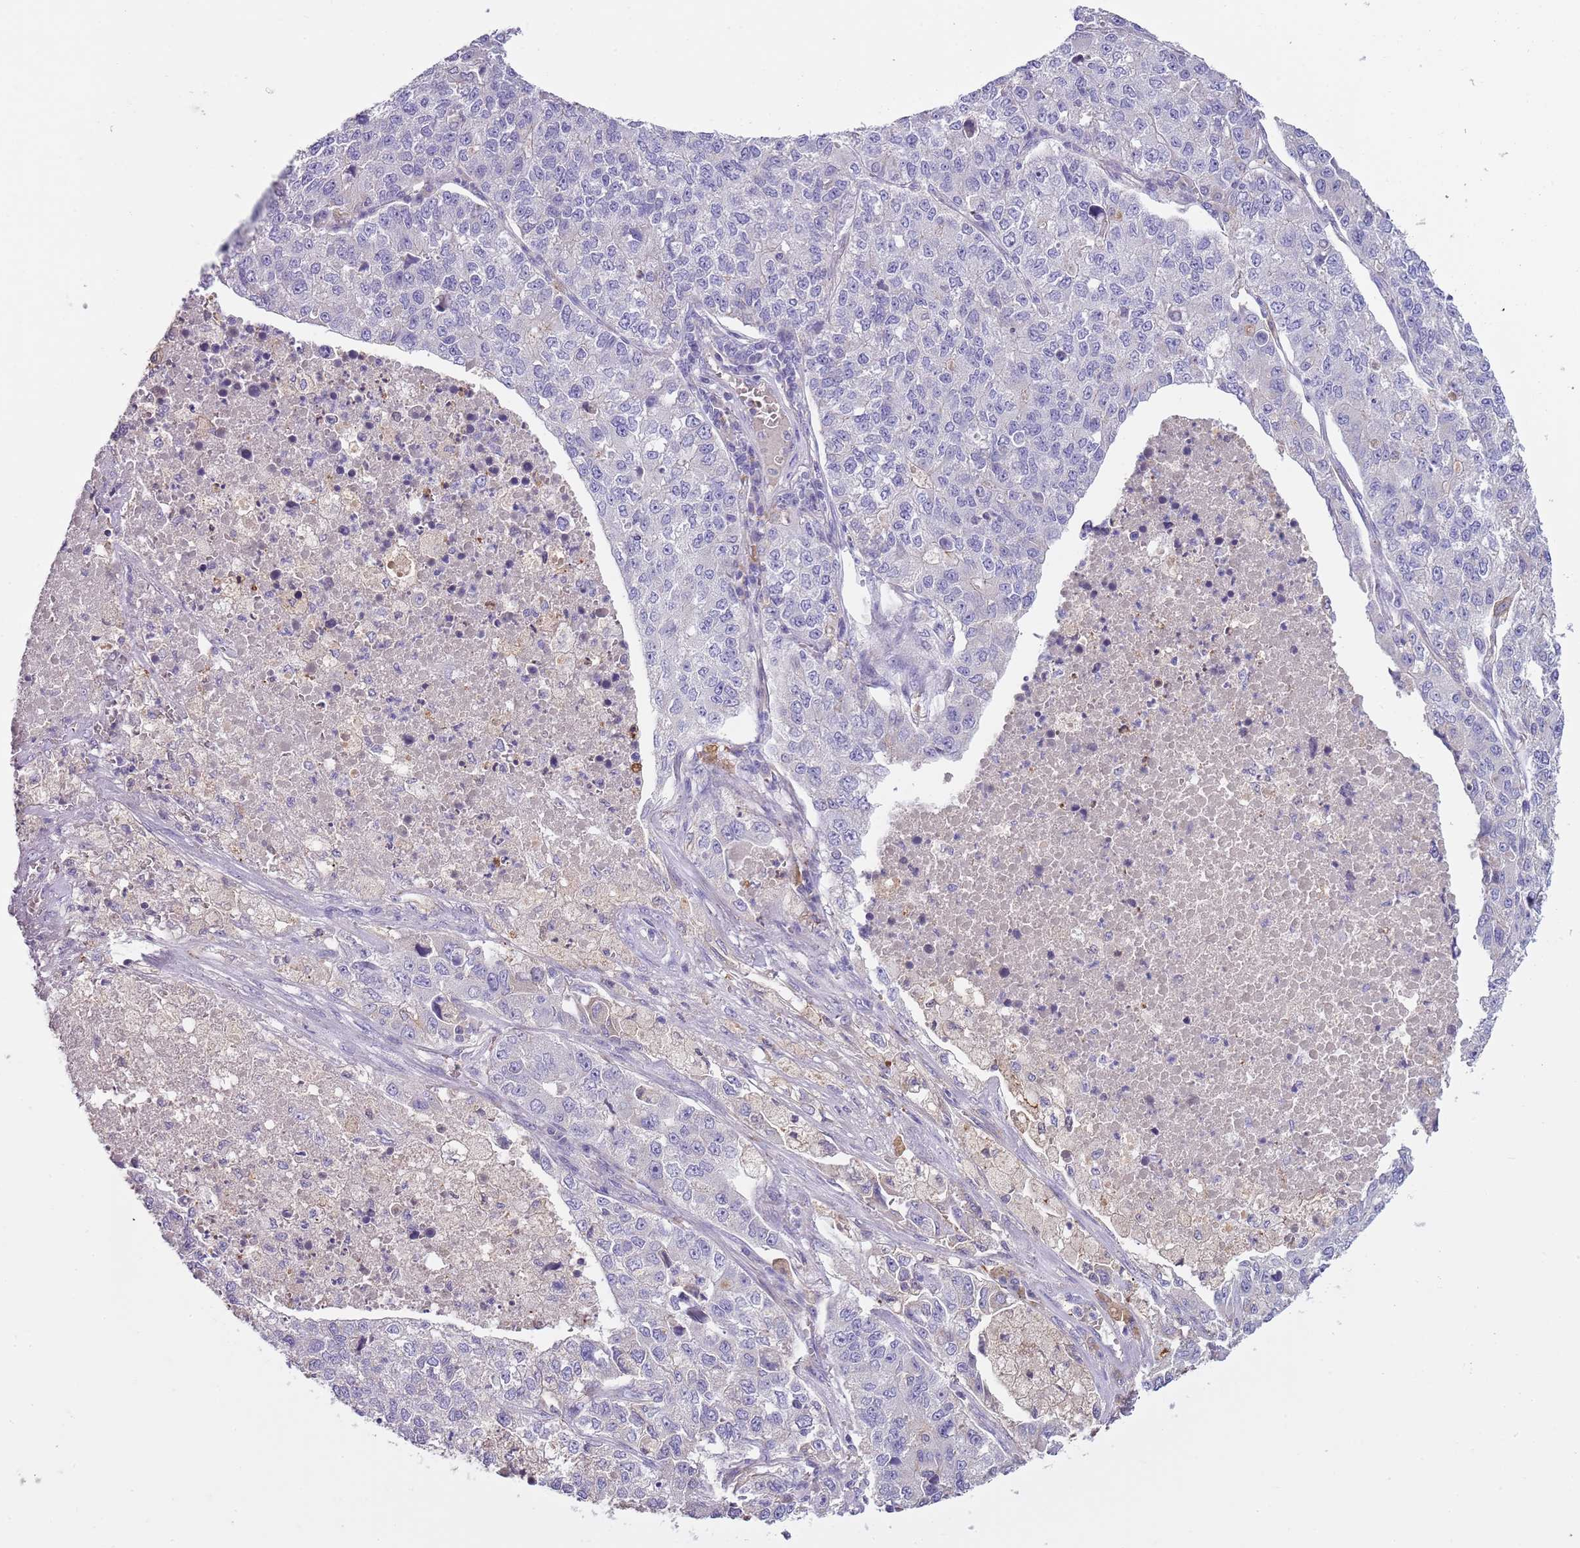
{"staining": {"intensity": "negative", "quantity": "none", "location": "none"}, "tissue": "lung cancer", "cell_type": "Tumor cells", "image_type": "cancer", "snomed": [{"axis": "morphology", "description": "Adenocarcinoma, NOS"}, {"axis": "topography", "description": "Lung"}], "caption": "Immunohistochemistry micrograph of adenocarcinoma (lung) stained for a protein (brown), which displays no positivity in tumor cells.", "gene": "HES3", "patient": {"sex": "male", "age": 49}}